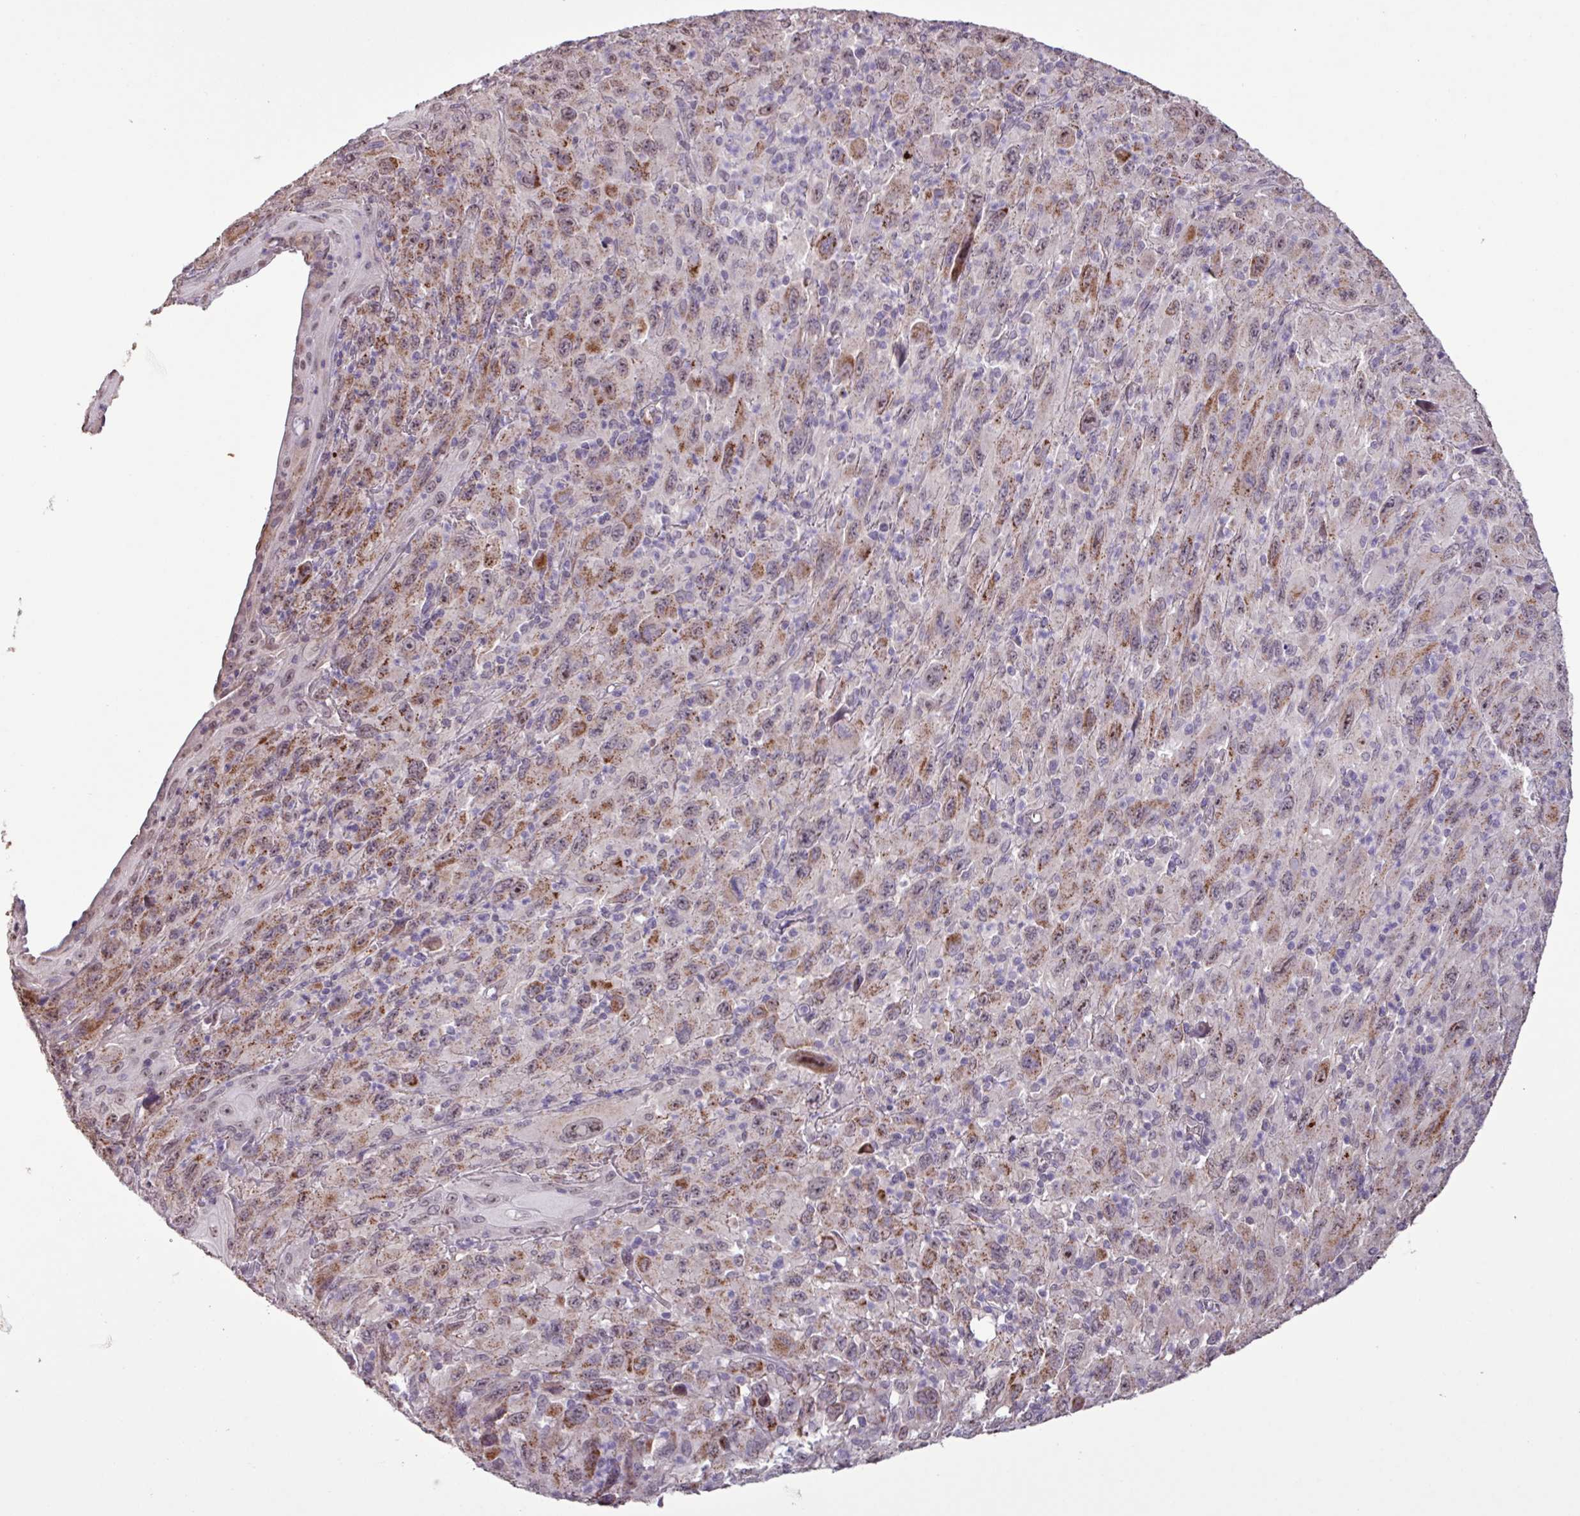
{"staining": {"intensity": "moderate", "quantity": "<25%", "location": "cytoplasmic/membranous"}, "tissue": "melanoma", "cell_type": "Tumor cells", "image_type": "cancer", "snomed": [{"axis": "morphology", "description": "Malignant melanoma, Metastatic site"}, {"axis": "topography", "description": "Skin"}], "caption": "Protein expression analysis of malignant melanoma (metastatic site) demonstrates moderate cytoplasmic/membranous expression in about <25% of tumor cells. The protein is shown in brown color, while the nuclei are stained blue.", "gene": "L3MBTL3", "patient": {"sex": "female", "age": 56}}